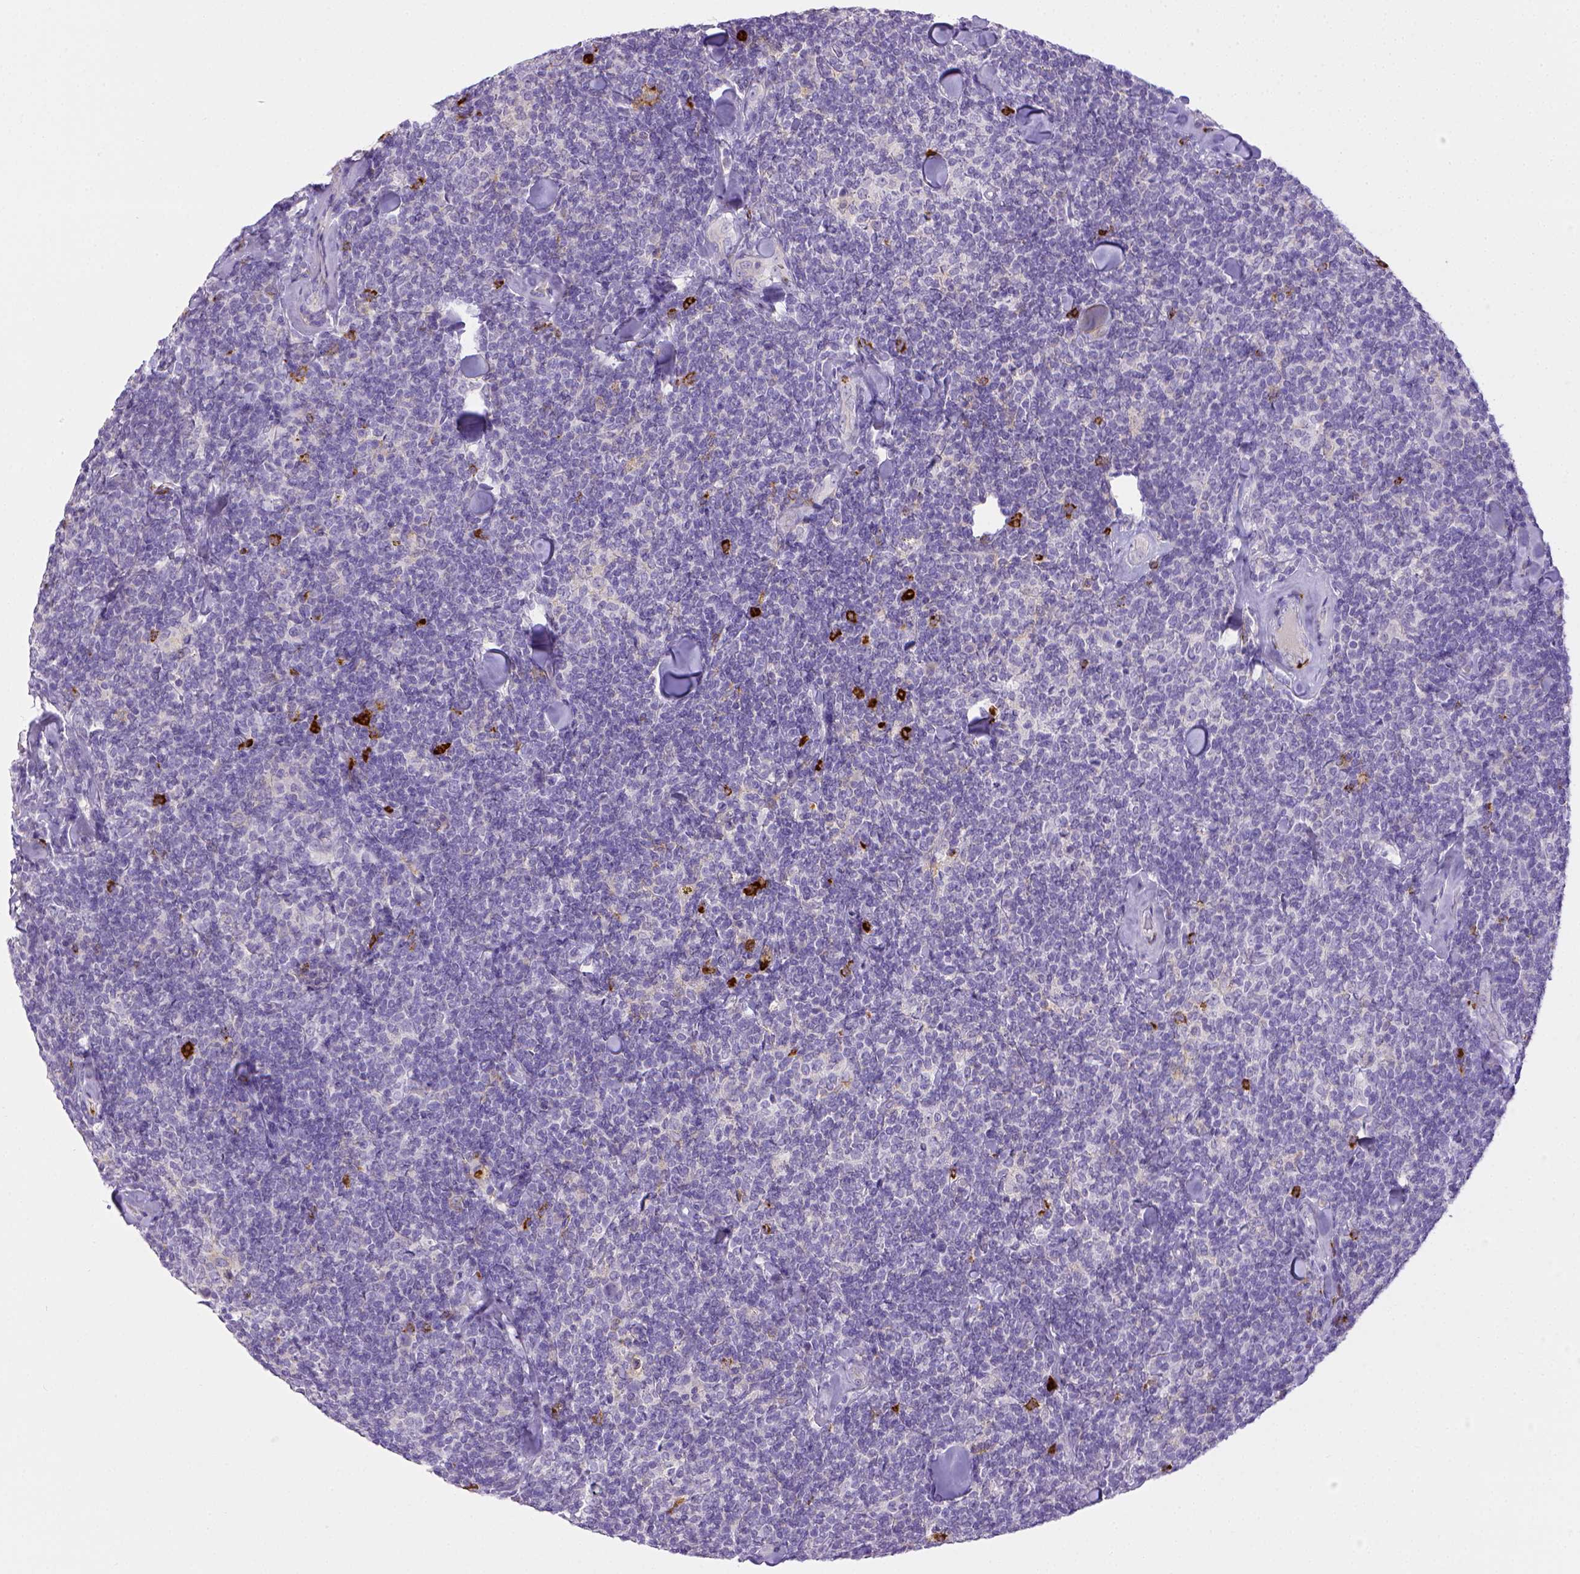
{"staining": {"intensity": "negative", "quantity": "none", "location": "none"}, "tissue": "lymphoma", "cell_type": "Tumor cells", "image_type": "cancer", "snomed": [{"axis": "morphology", "description": "Malignant lymphoma, non-Hodgkin's type, Low grade"}, {"axis": "topography", "description": "Lymph node"}], "caption": "Tumor cells are negative for brown protein staining in lymphoma.", "gene": "ITGAM", "patient": {"sex": "female", "age": 56}}